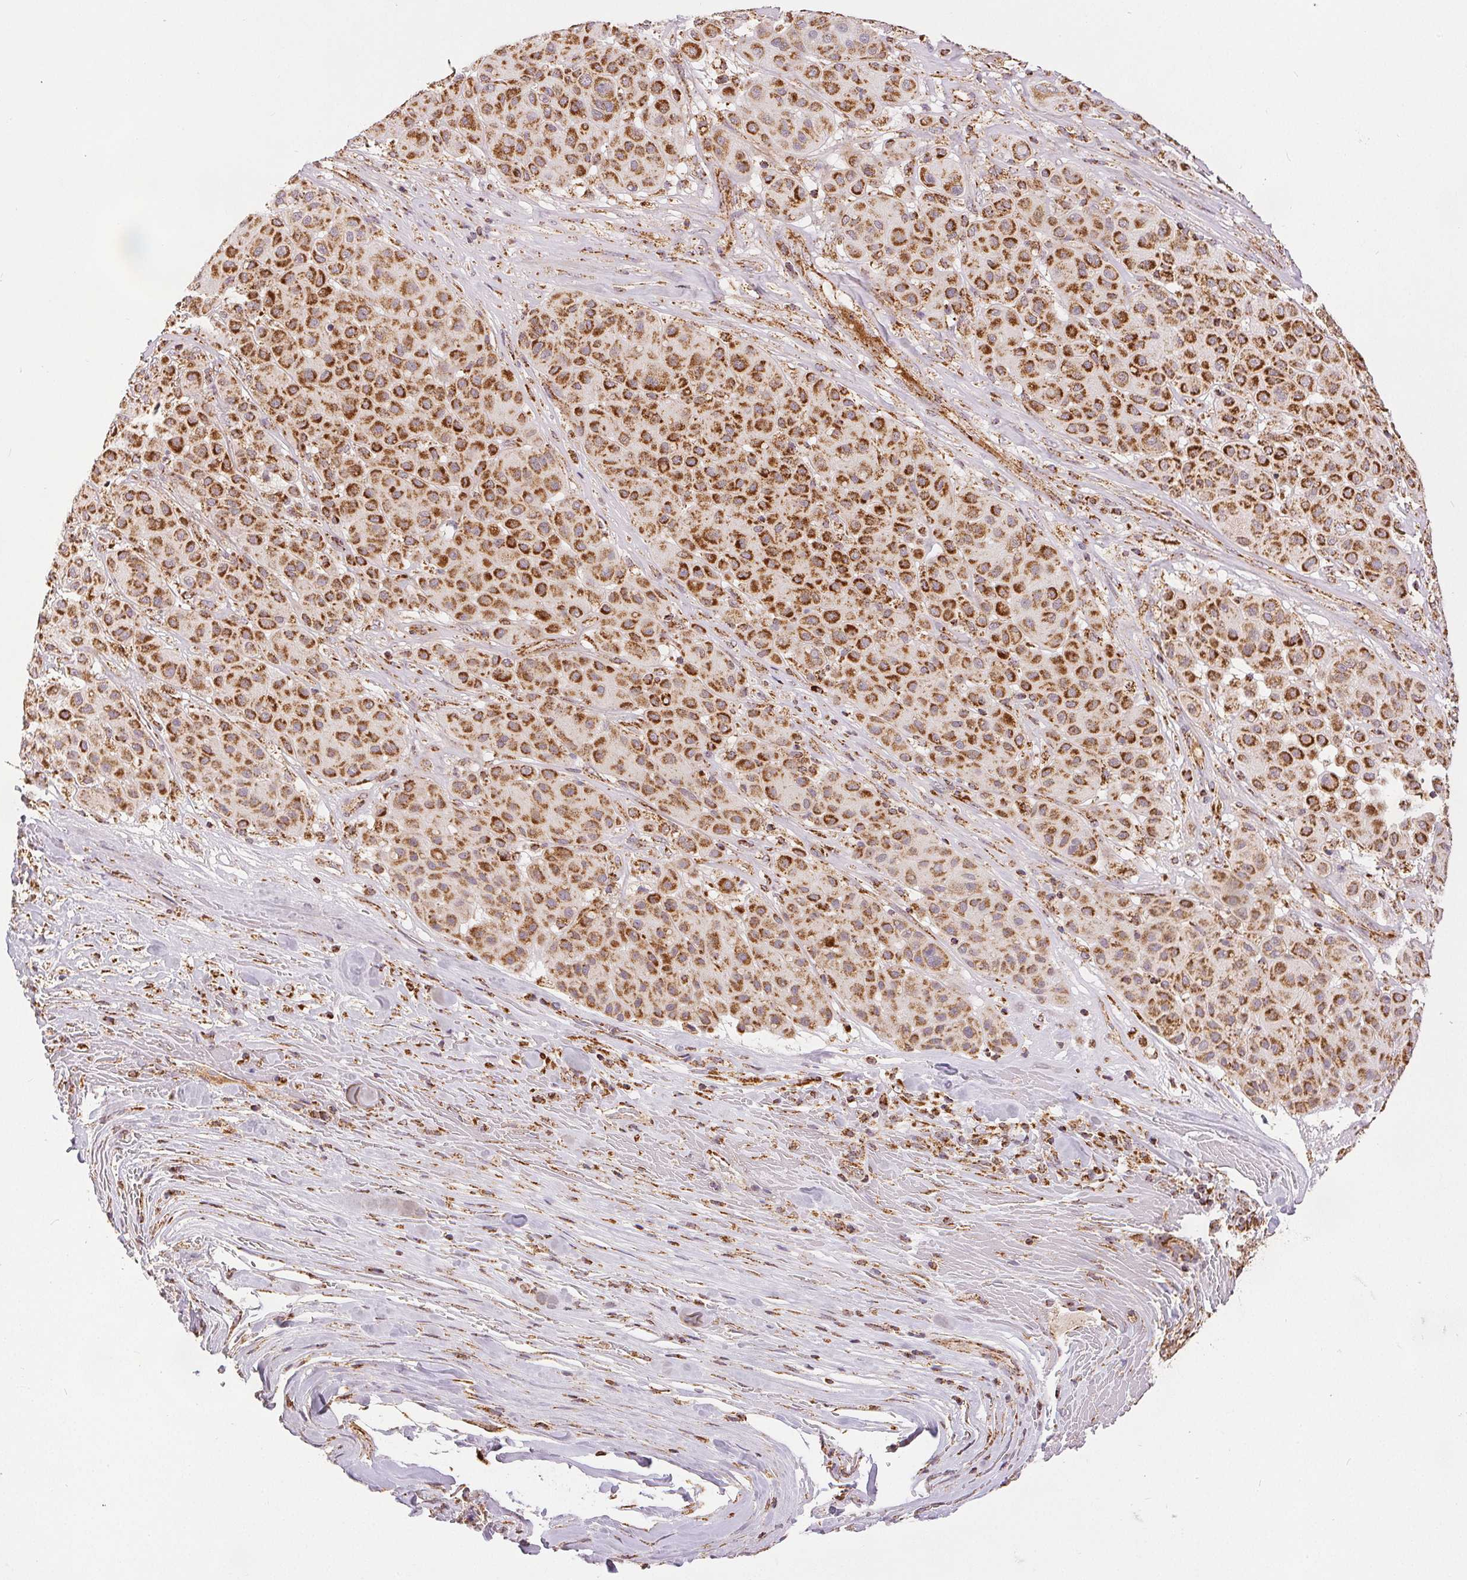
{"staining": {"intensity": "moderate", "quantity": ">75%", "location": "cytoplasmic/membranous"}, "tissue": "melanoma", "cell_type": "Tumor cells", "image_type": "cancer", "snomed": [{"axis": "morphology", "description": "Malignant melanoma, Metastatic site"}, {"axis": "topography", "description": "Smooth muscle"}], "caption": "Human melanoma stained for a protein (brown) exhibits moderate cytoplasmic/membranous positive staining in about >75% of tumor cells.", "gene": "SDHB", "patient": {"sex": "male", "age": 41}}